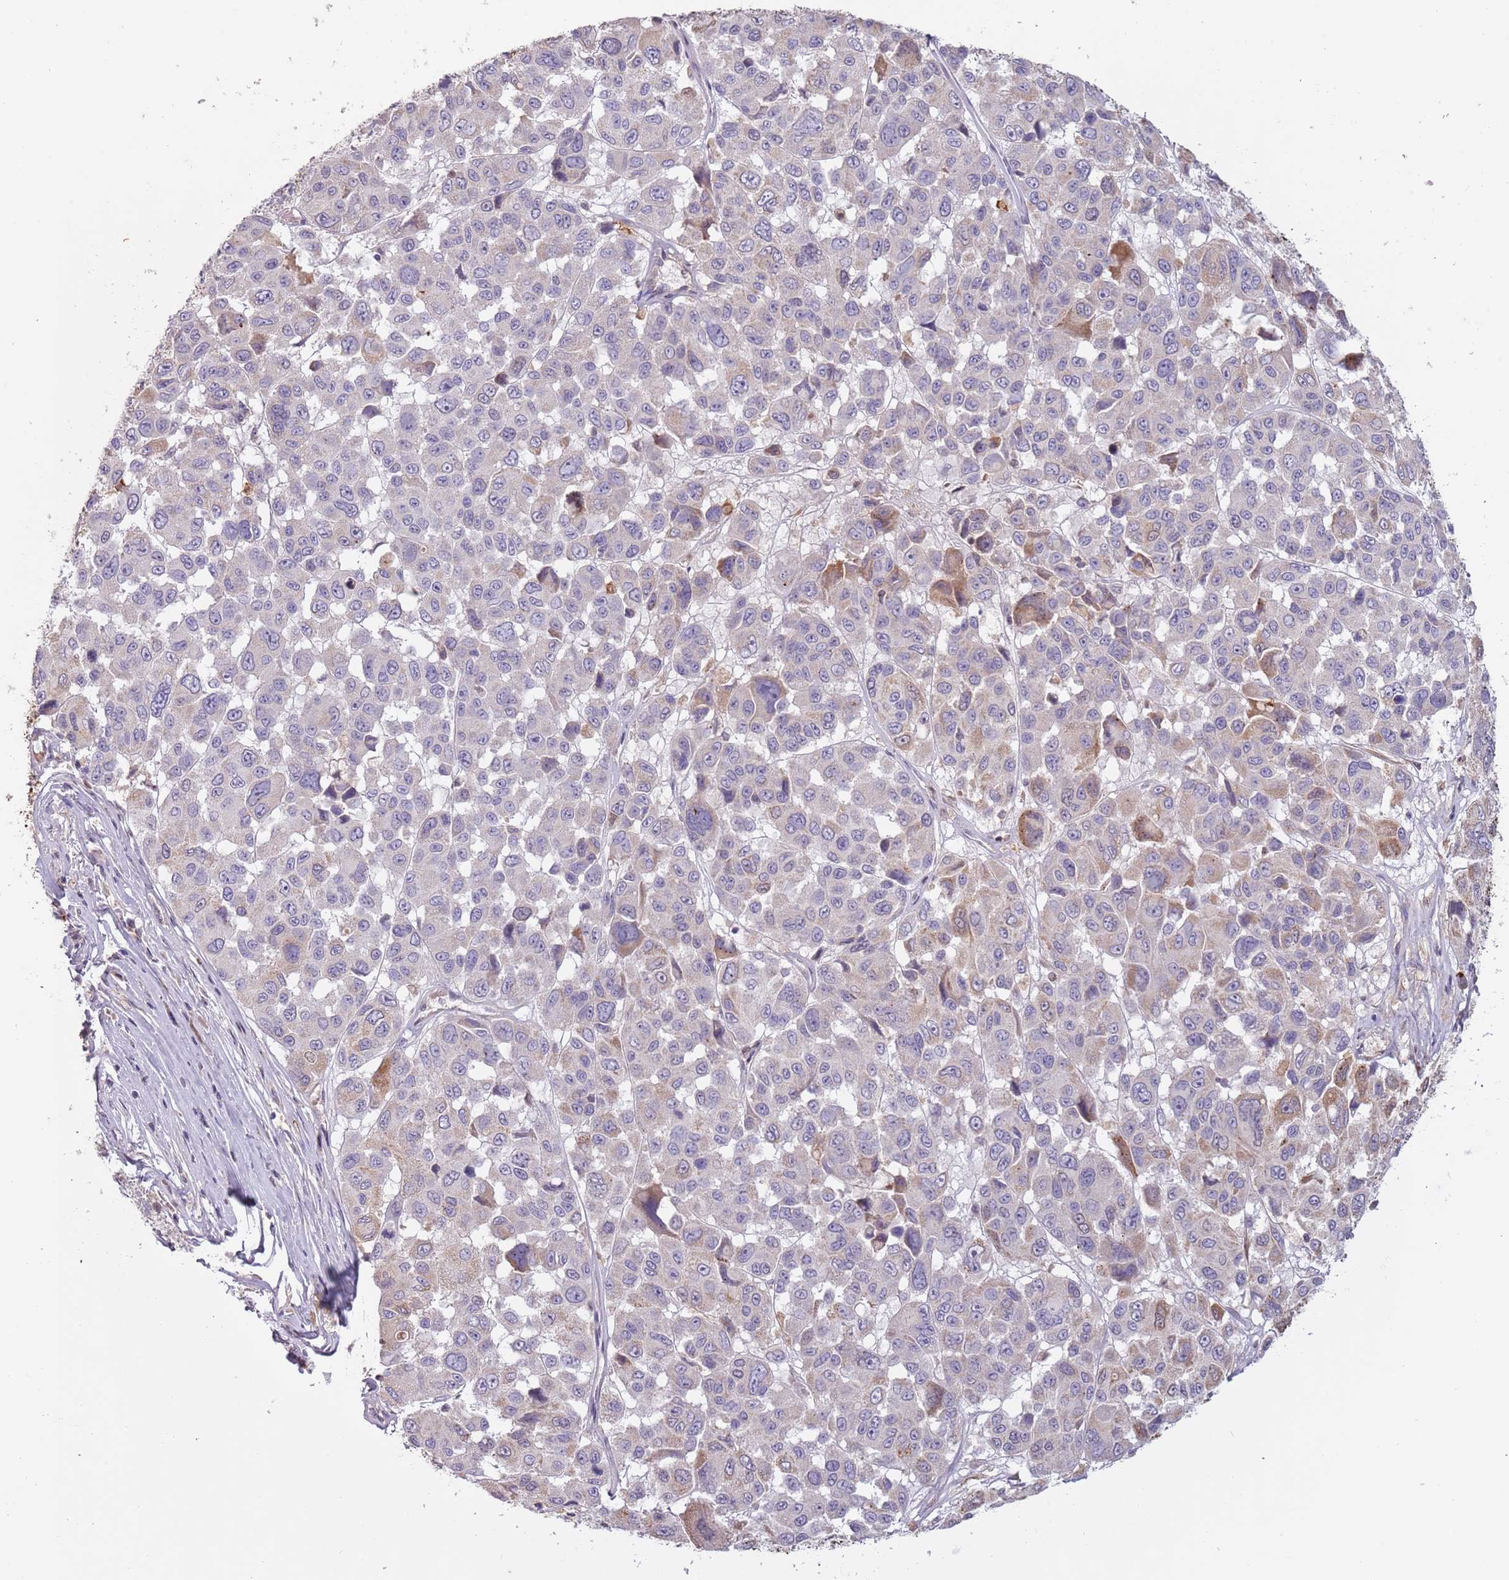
{"staining": {"intensity": "negative", "quantity": "none", "location": "none"}, "tissue": "melanoma", "cell_type": "Tumor cells", "image_type": "cancer", "snomed": [{"axis": "morphology", "description": "Malignant melanoma, NOS"}, {"axis": "topography", "description": "Skin"}], "caption": "An IHC histopathology image of malignant melanoma is shown. There is no staining in tumor cells of malignant melanoma. Brightfield microscopy of IHC stained with DAB (3,3'-diaminobenzidine) (brown) and hematoxylin (blue), captured at high magnification.", "gene": "SYS1", "patient": {"sex": "female", "age": 66}}